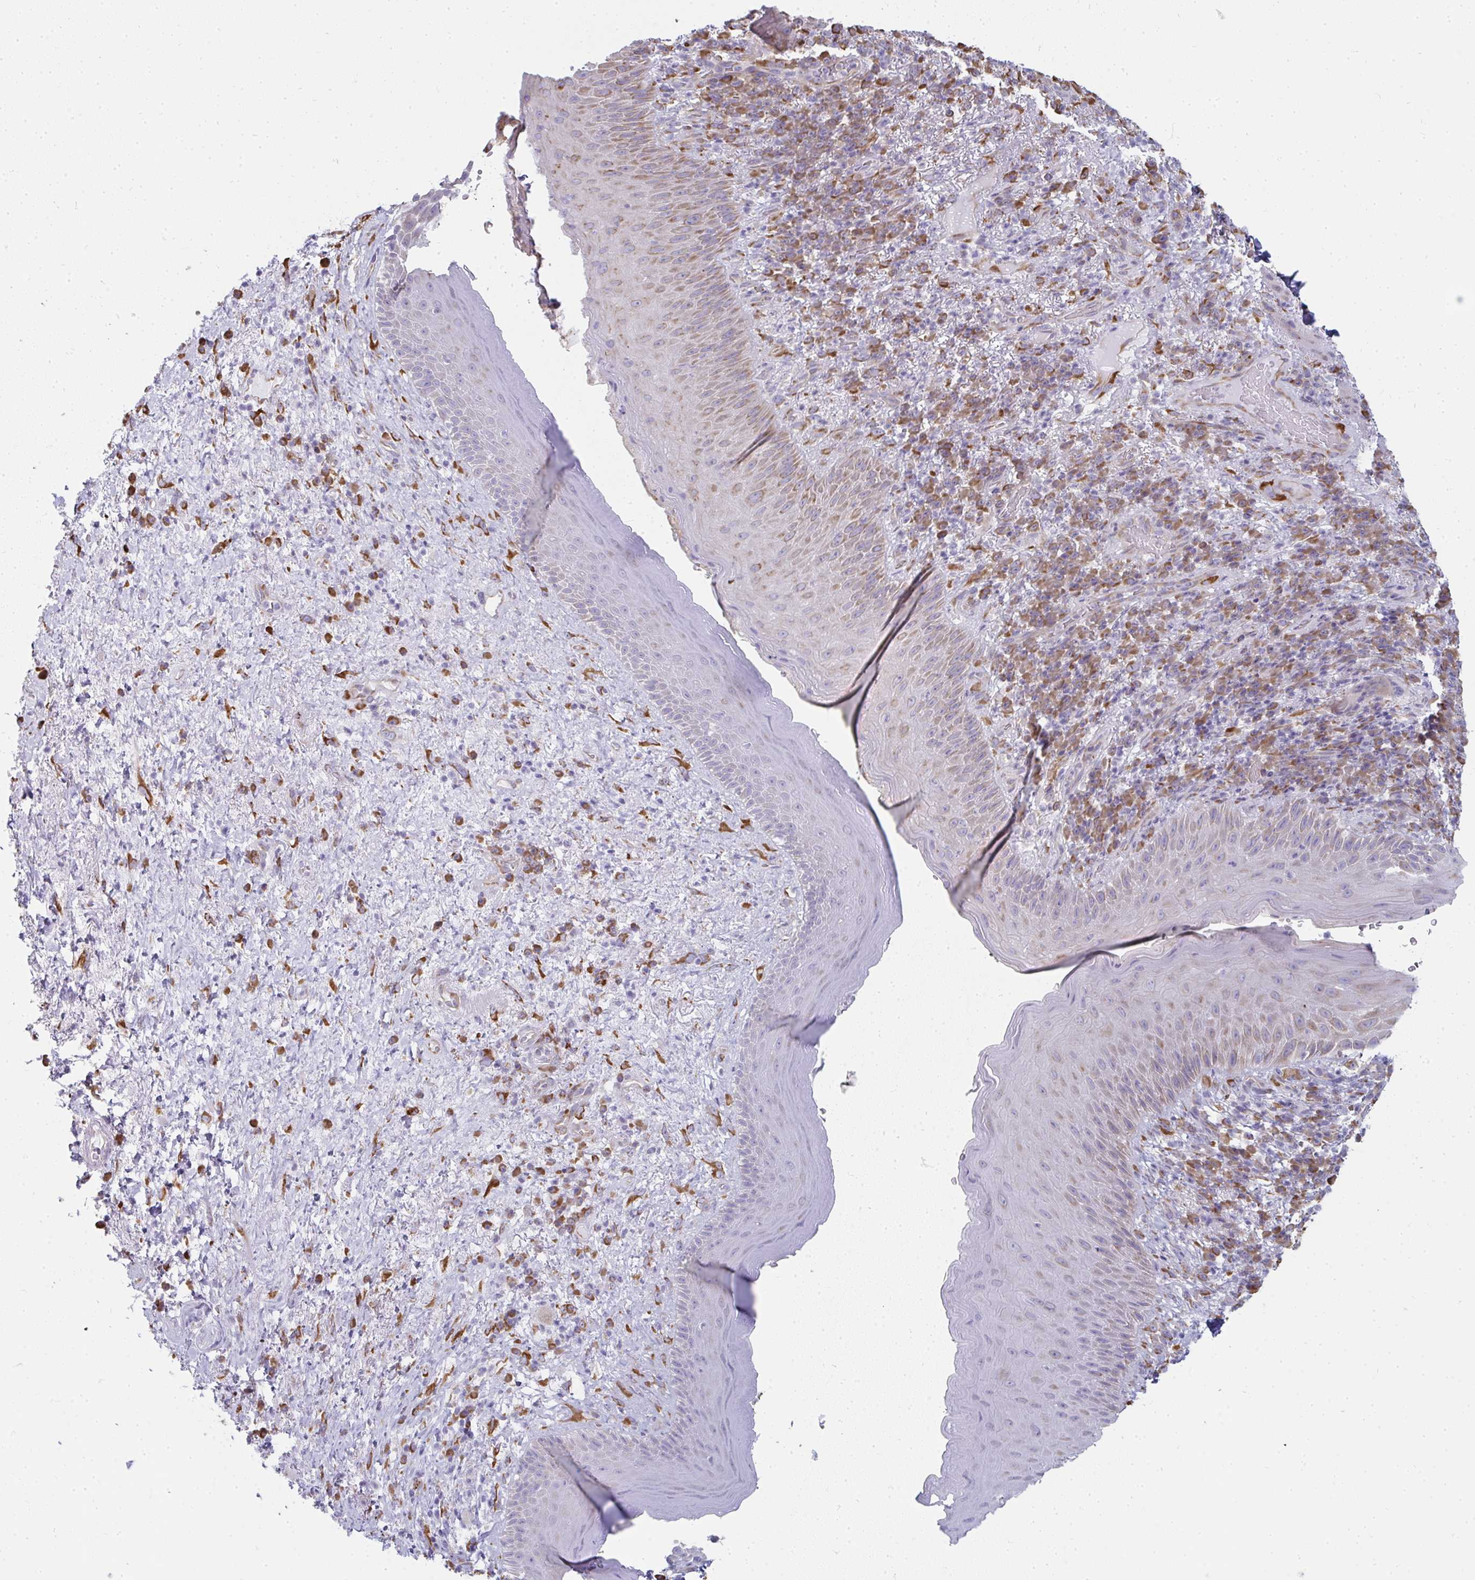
{"staining": {"intensity": "weak", "quantity": "25%-75%", "location": "cytoplasmic/membranous"}, "tissue": "skin", "cell_type": "Epidermal cells", "image_type": "normal", "snomed": [{"axis": "morphology", "description": "Normal tissue, NOS"}, {"axis": "topography", "description": "Anal"}], "caption": "High-magnification brightfield microscopy of normal skin stained with DAB (brown) and counterstained with hematoxylin (blue). epidermal cells exhibit weak cytoplasmic/membranous staining is identified in approximately25%-75% of cells.", "gene": "SHROOM1", "patient": {"sex": "male", "age": 78}}